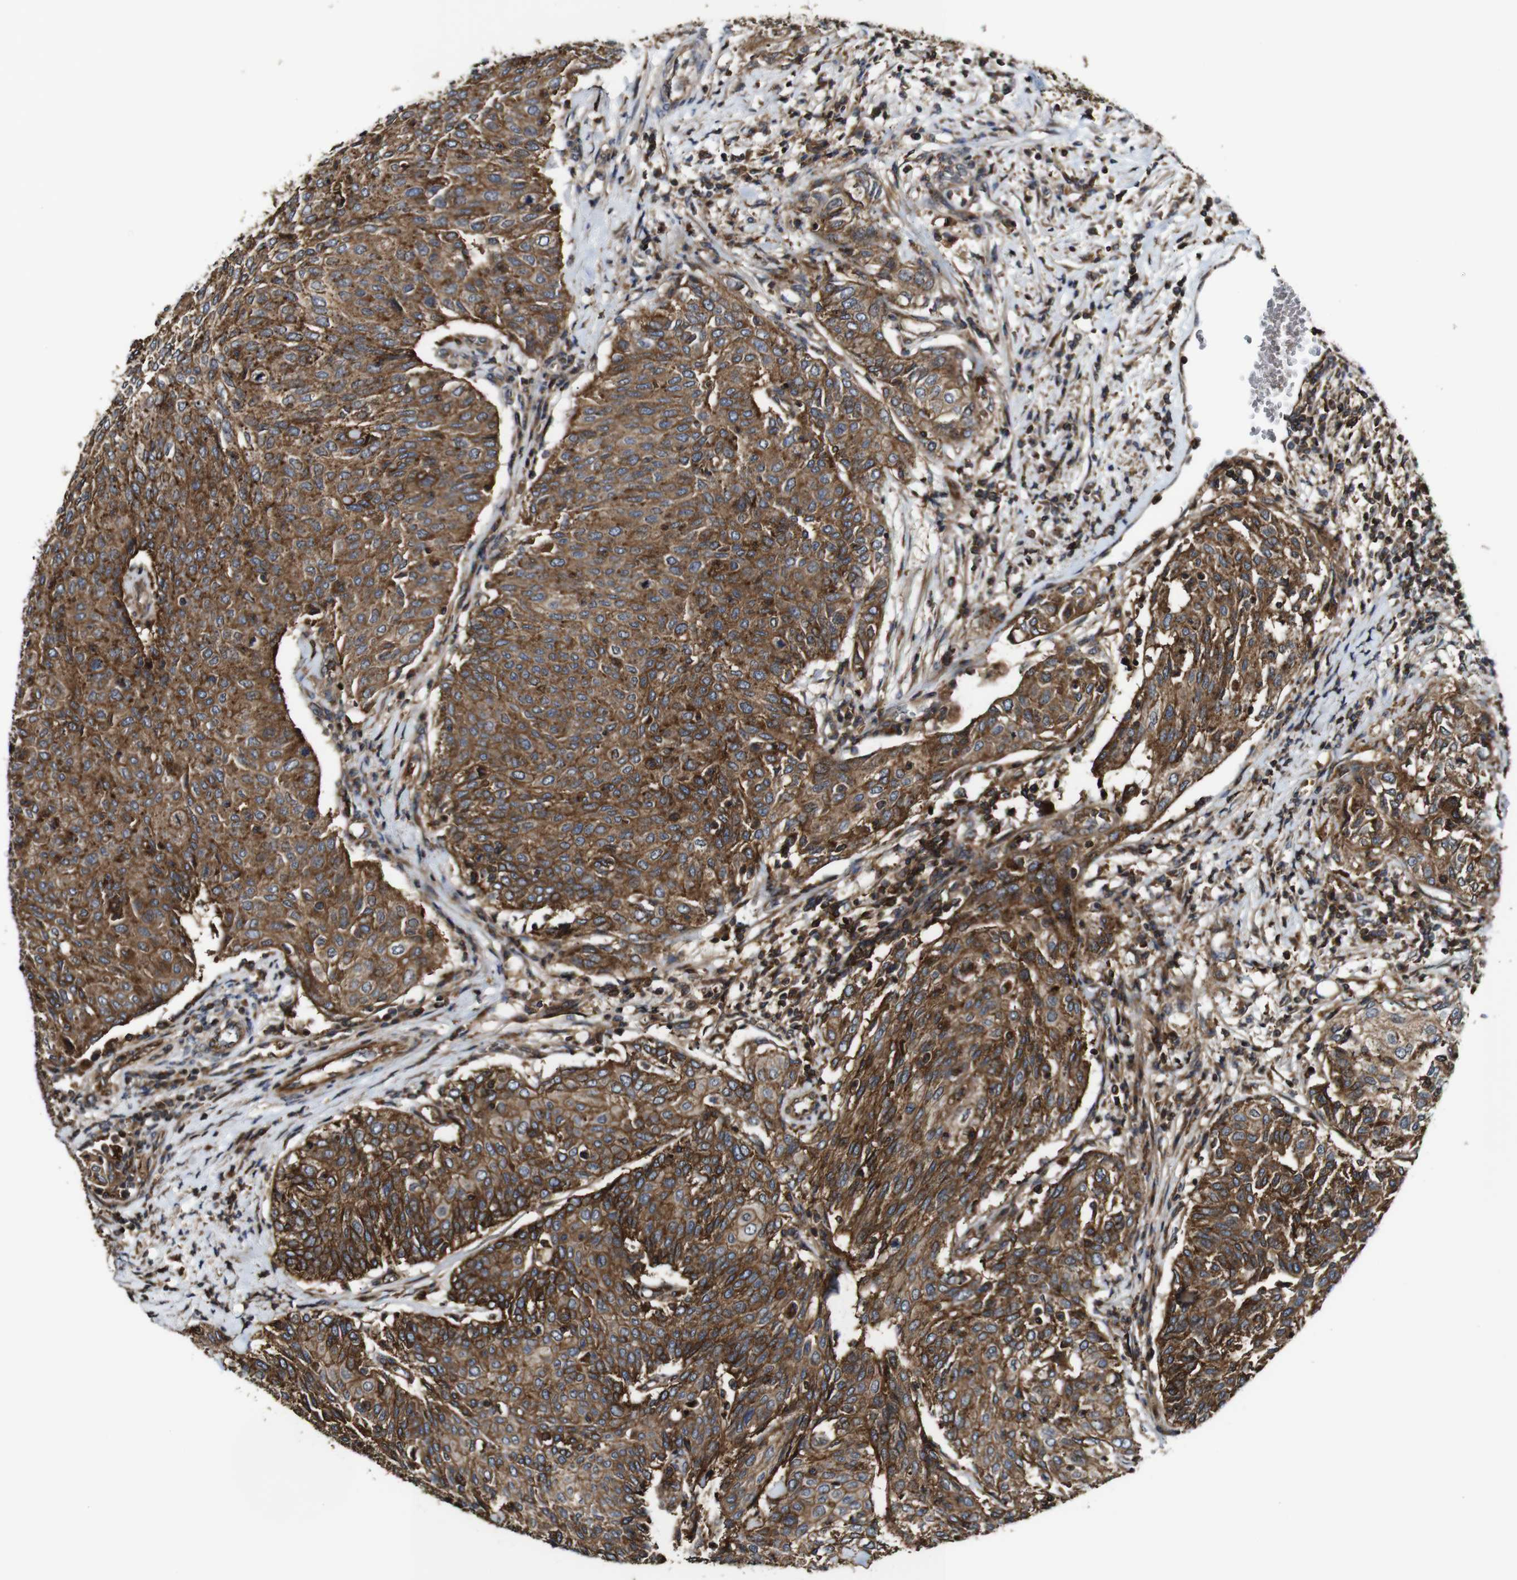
{"staining": {"intensity": "moderate", "quantity": ">75%", "location": "cytoplasmic/membranous"}, "tissue": "urothelial cancer", "cell_type": "Tumor cells", "image_type": "cancer", "snomed": [{"axis": "morphology", "description": "Urothelial carcinoma, Low grade"}, {"axis": "topography", "description": "Urinary bladder"}], "caption": "IHC of human low-grade urothelial carcinoma exhibits medium levels of moderate cytoplasmic/membranous expression in about >75% of tumor cells.", "gene": "TNIK", "patient": {"sex": "female", "age": 79}}